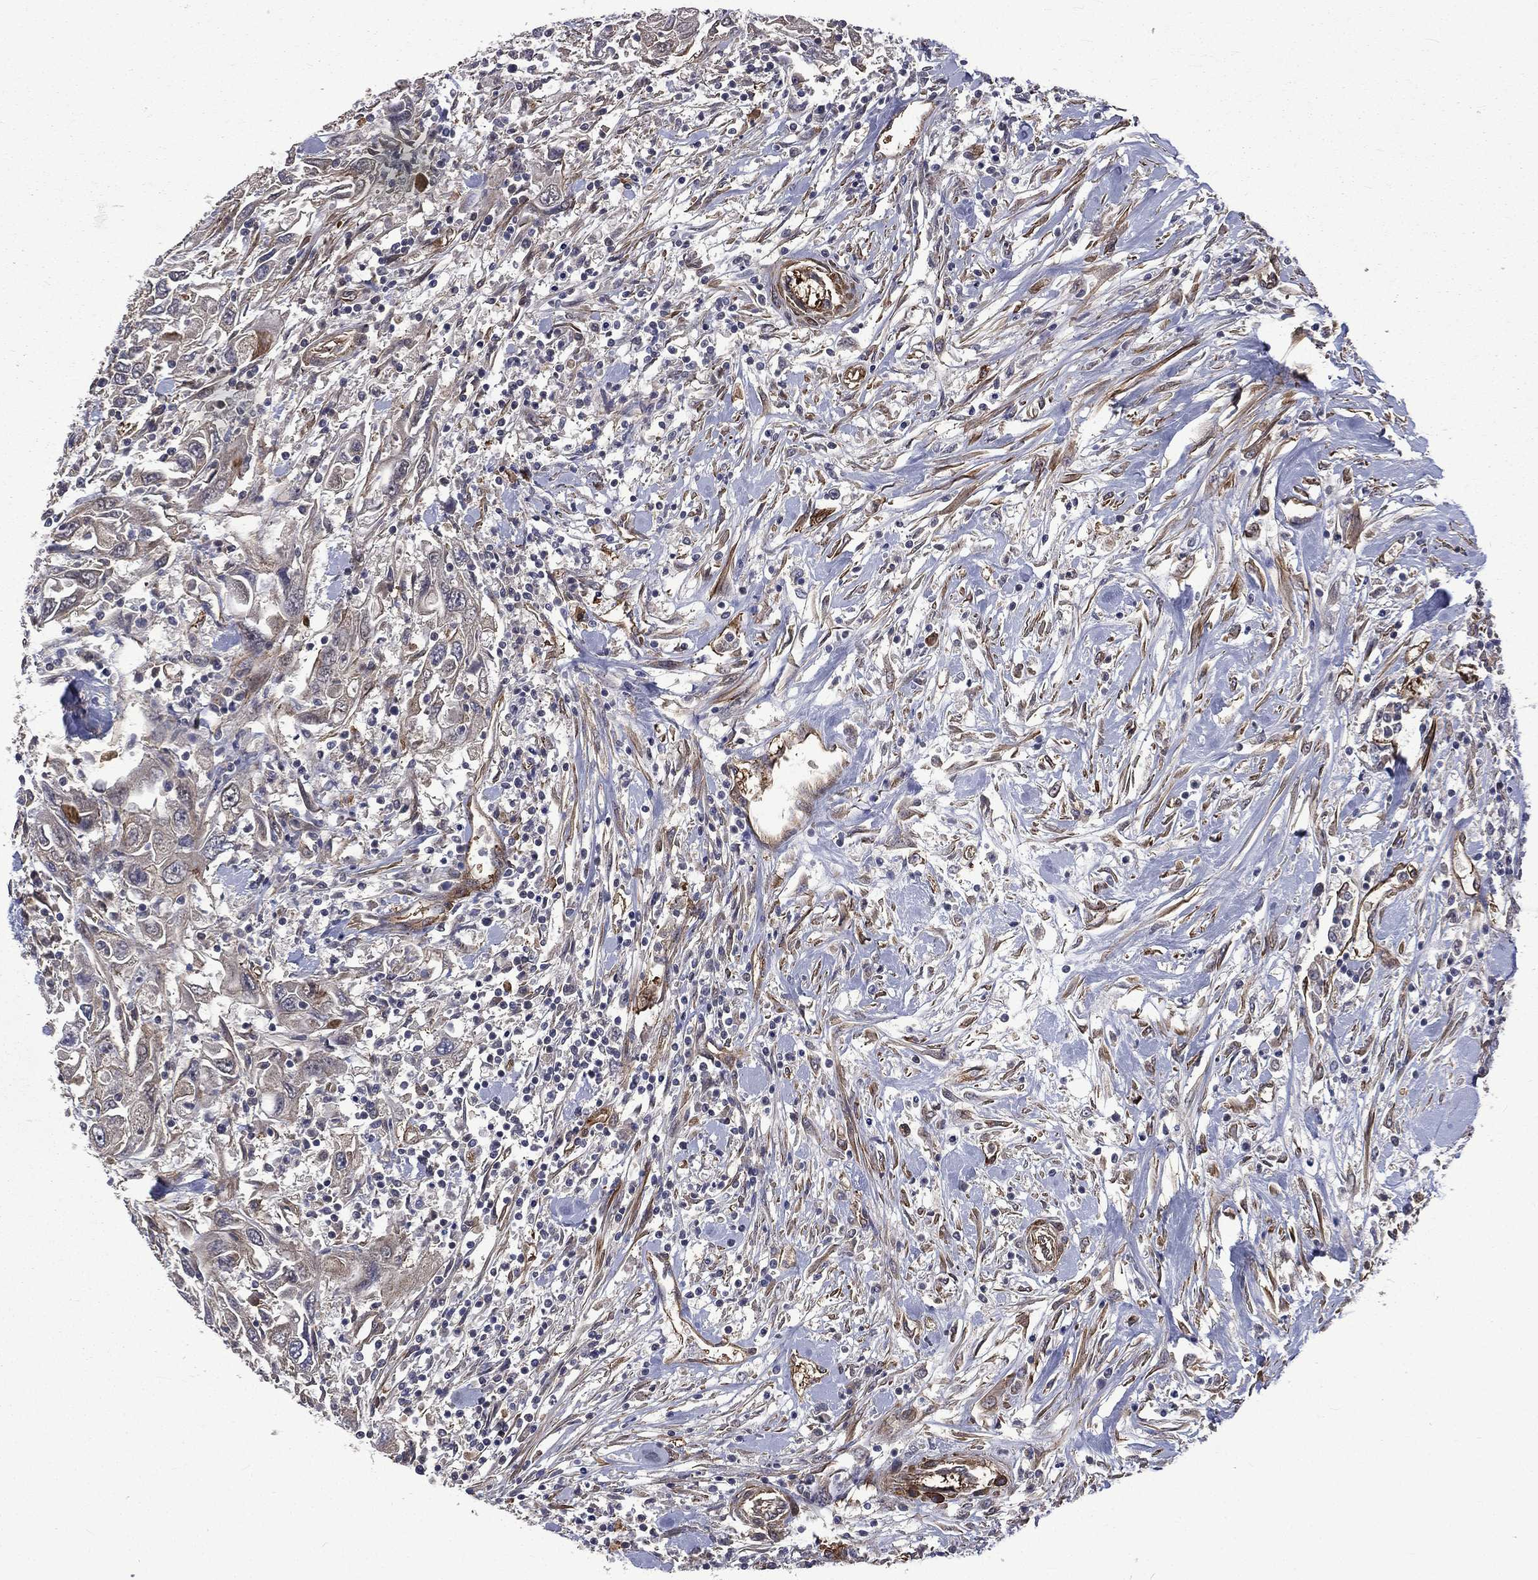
{"staining": {"intensity": "negative", "quantity": "none", "location": "none"}, "tissue": "urothelial cancer", "cell_type": "Tumor cells", "image_type": "cancer", "snomed": [{"axis": "morphology", "description": "Urothelial carcinoma, High grade"}, {"axis": "topography", "description": "Urinary bladder"}], "caption": "DAB (3,3'-diaminobenzidine) immunohistochemical staining of high-grade urothelial carcinoma shows no significant staining in tumor cells. Nuclei are stained in blue.", "gene": "PPFIBP1", "patient": {"sex": "male", "age": 76}}